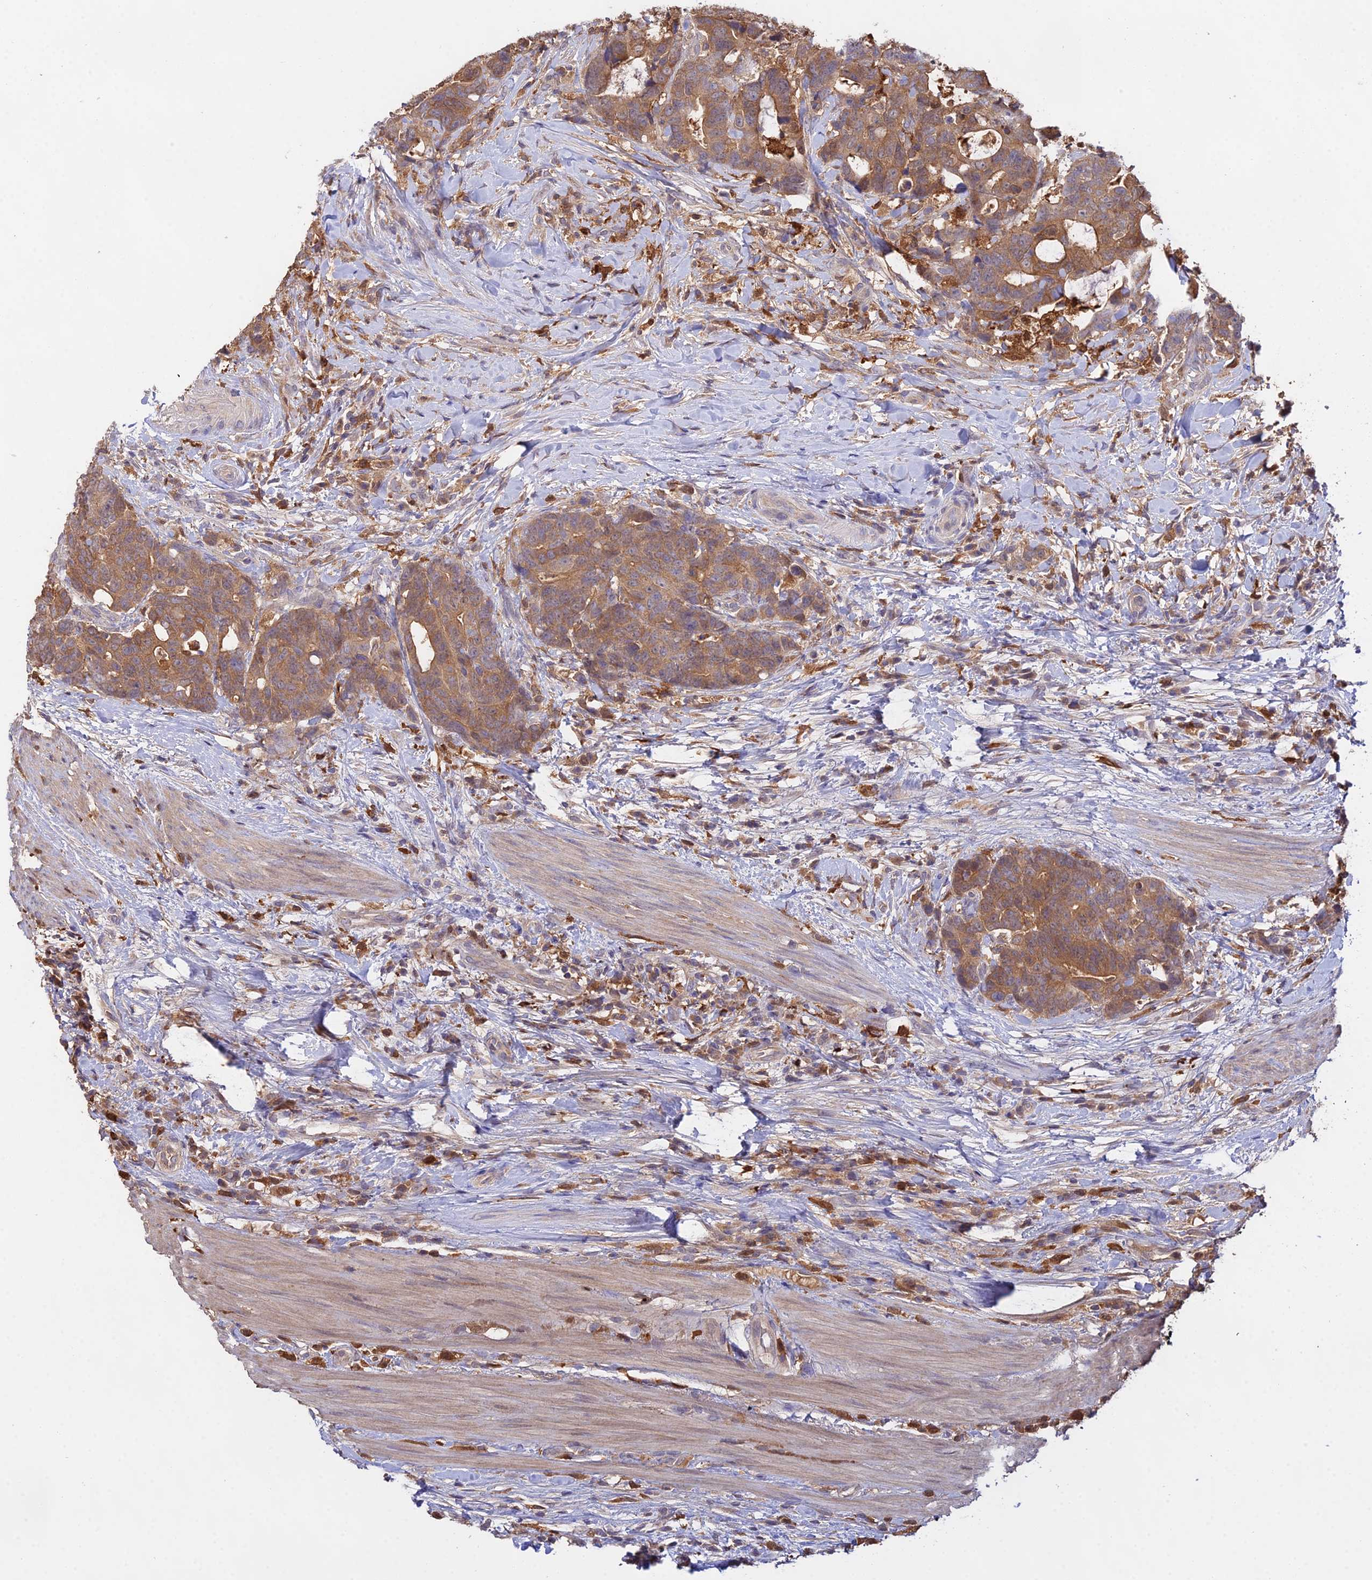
{"staining": {"intensity": "moderate", "quantity": ">75%", "location": "cytoplasmic/membranous"}, "tissue": "colorectal cancer", "cell_type": "Tumor cells", "image_type": "cancer", "snomed": [{"axis": "morphology", "description": "Adenocarcinoma, NOS"}, {"axis": "topography", "description": "Colon"}], "caption": "The micrograph shows immunohistochemical staining of colorectal cancer. There is moderate cytoplasmic/membranous expression is appreciated in approximately >75% of tumor cells.", "gene": "FBP1", "patient": {"sex": "female", "age": 82}}